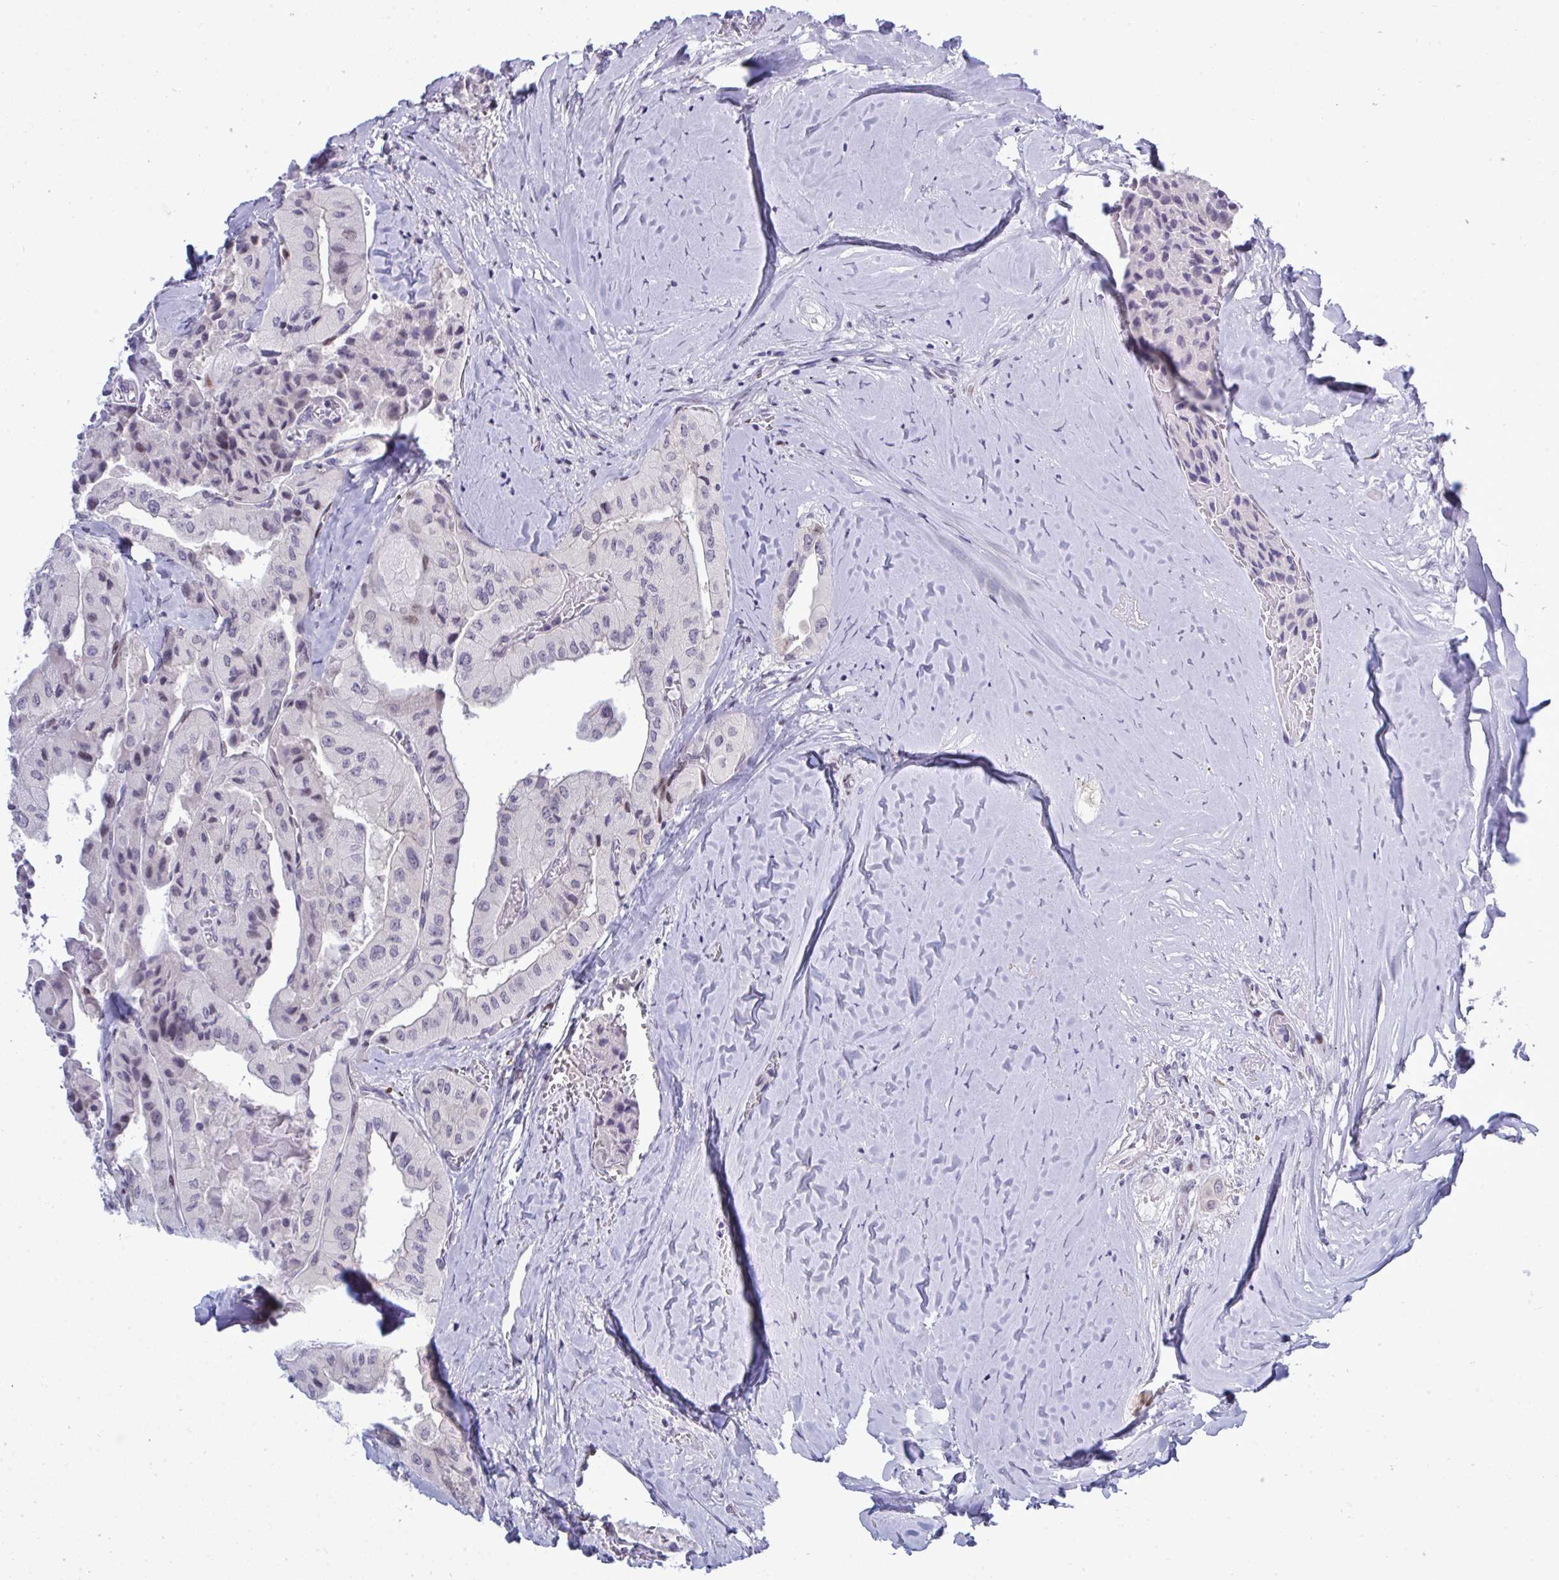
{"staining": {"intensity": "negative", "quantity": "none", "location": "none"}, "tissue": "thyroid cancer", "cell_type": "Tumor cells", "image_type": "cancer", "snomed": [{"axis": "morphology", "description": "Normal tissue, NOS"}, {"axis": "morphology", "description": "Papillary adenocarcinoma, NOS"}, {"axis": "topography", "description": "Thyroid gland"}], "caption": "The image displays no staining of tumor cells in thyroid cancer.", "gene": "TAB1", "patient": {"sex": "female", "age": 59}}